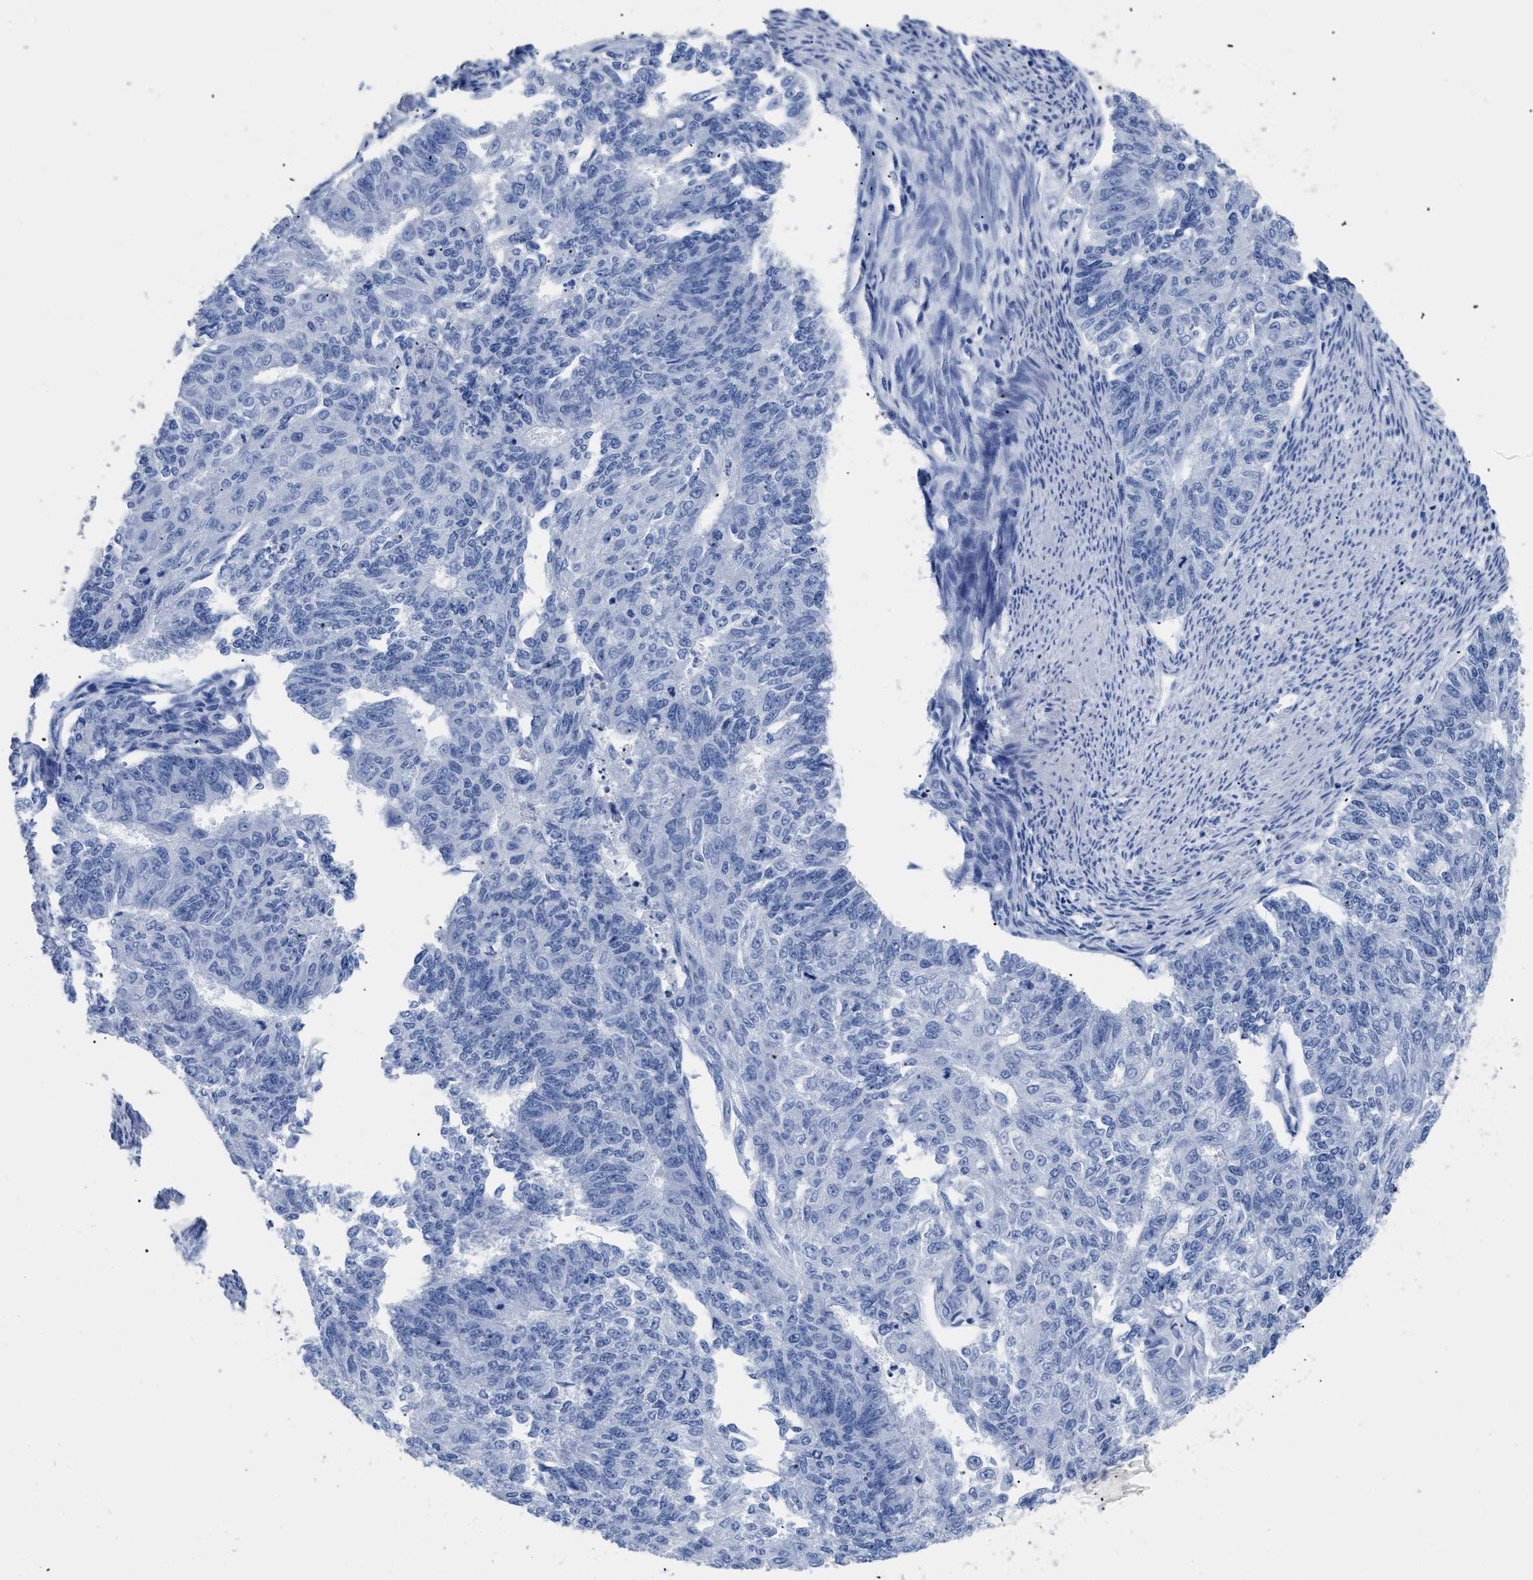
{"staining": {"intensity": "negative", "quantity": "none", "location": "none"}, "tissue": "endometrial cancer", "cell_type": "Tumor cells", "image_type": "cancer", "snomed": [{"axis": "morphology", "description": "Adenocarcinoma, NOS"}, {"axis": "topography", "description": "Endometrium"}], "caption": "Endometrial cancer stained for a protein using IHC demonstrates no positivity tumor cells.", "gene": "DLC1", "patient": {"sex": "female", "age": 32}}